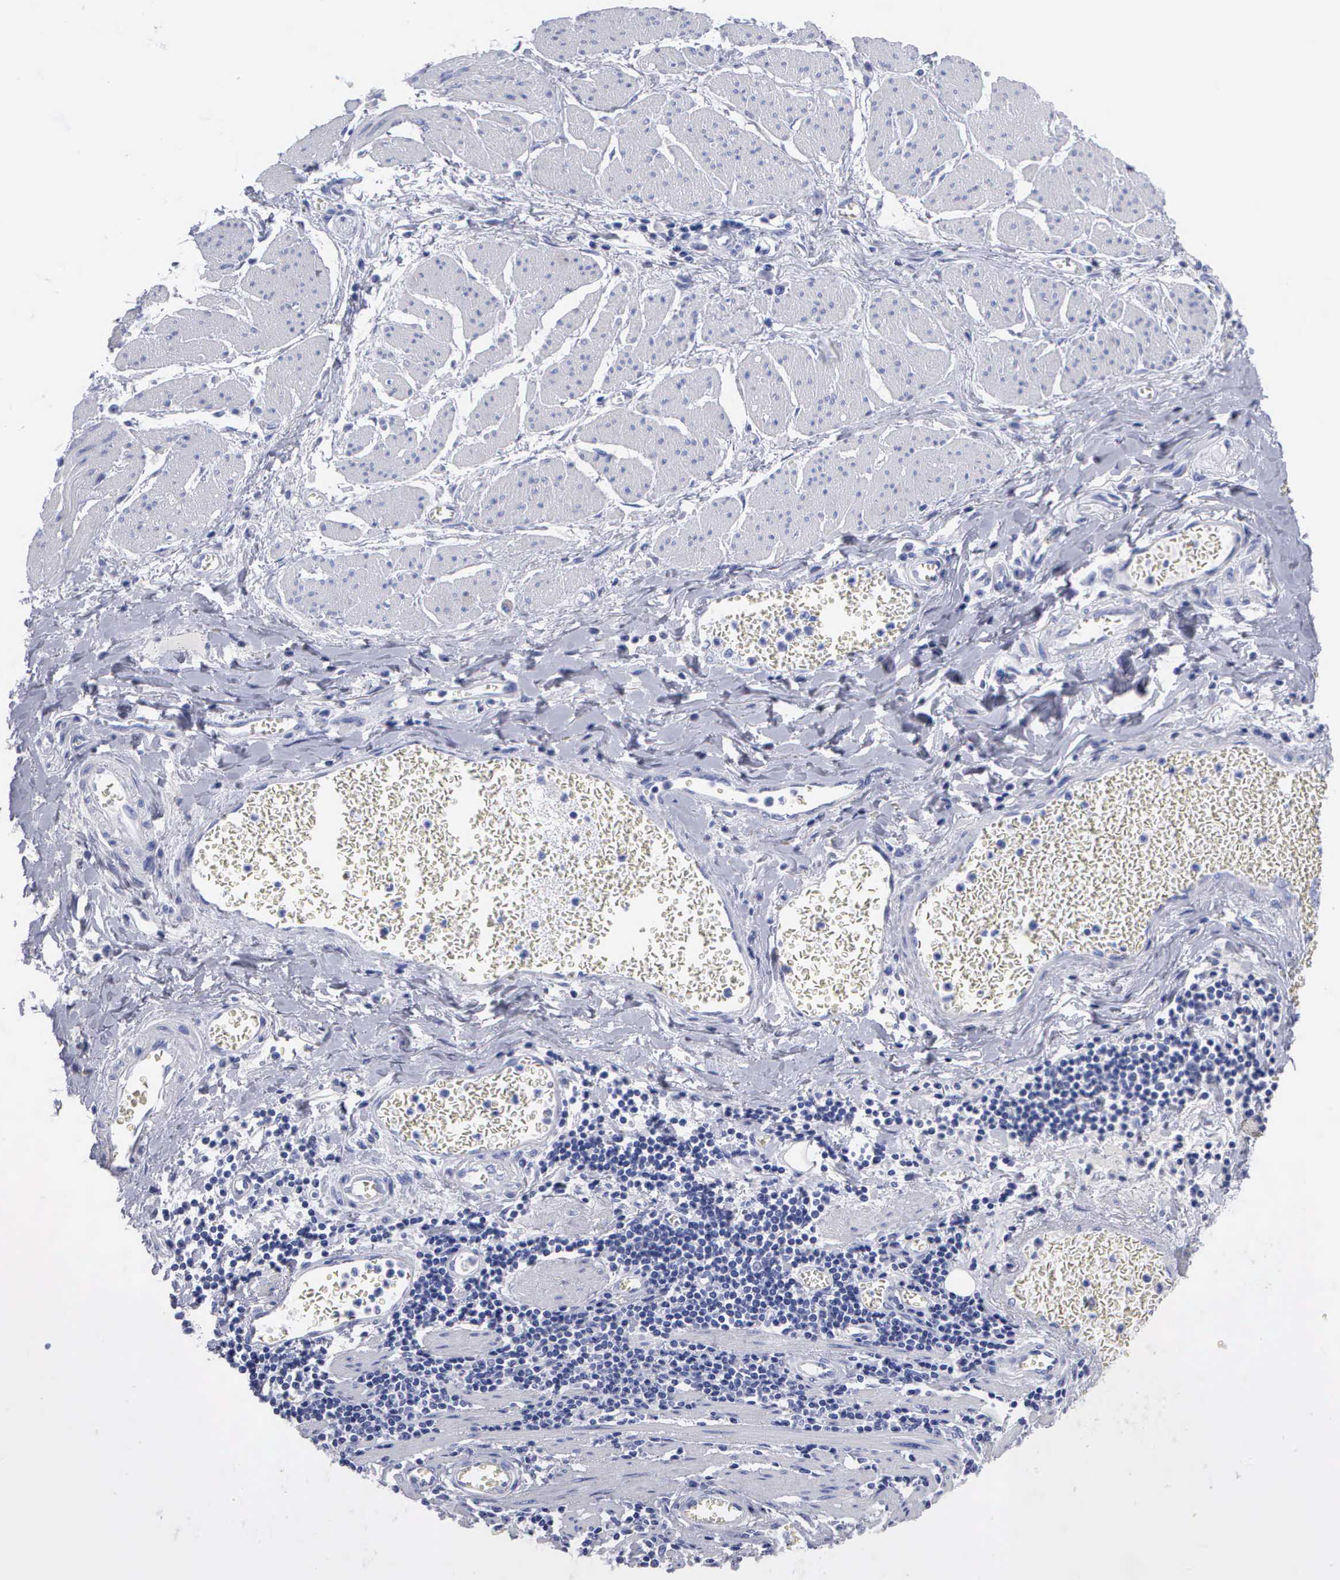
{"staining": {"intensity": "negative", "quantity": "none", "location": "none"}, "tissue": "stomach cancer", "cell_type": "Tumor cells", "image_type": "cancer", "snomed": [{"axis": "morphology", "description": "Adenocarcinoma, NOS"}, {"axis": "topography", "description": "Stomach"}], "caption": "This photomicrograph is of stomach cancer stained with immunohistochemistry (IHC) to label a protein in brown with the nuclei are counter-stained blue. There is no expression in tumor cells.", "gene": "CYP19A1", "patient": {"sex": "male", "age": 72}}